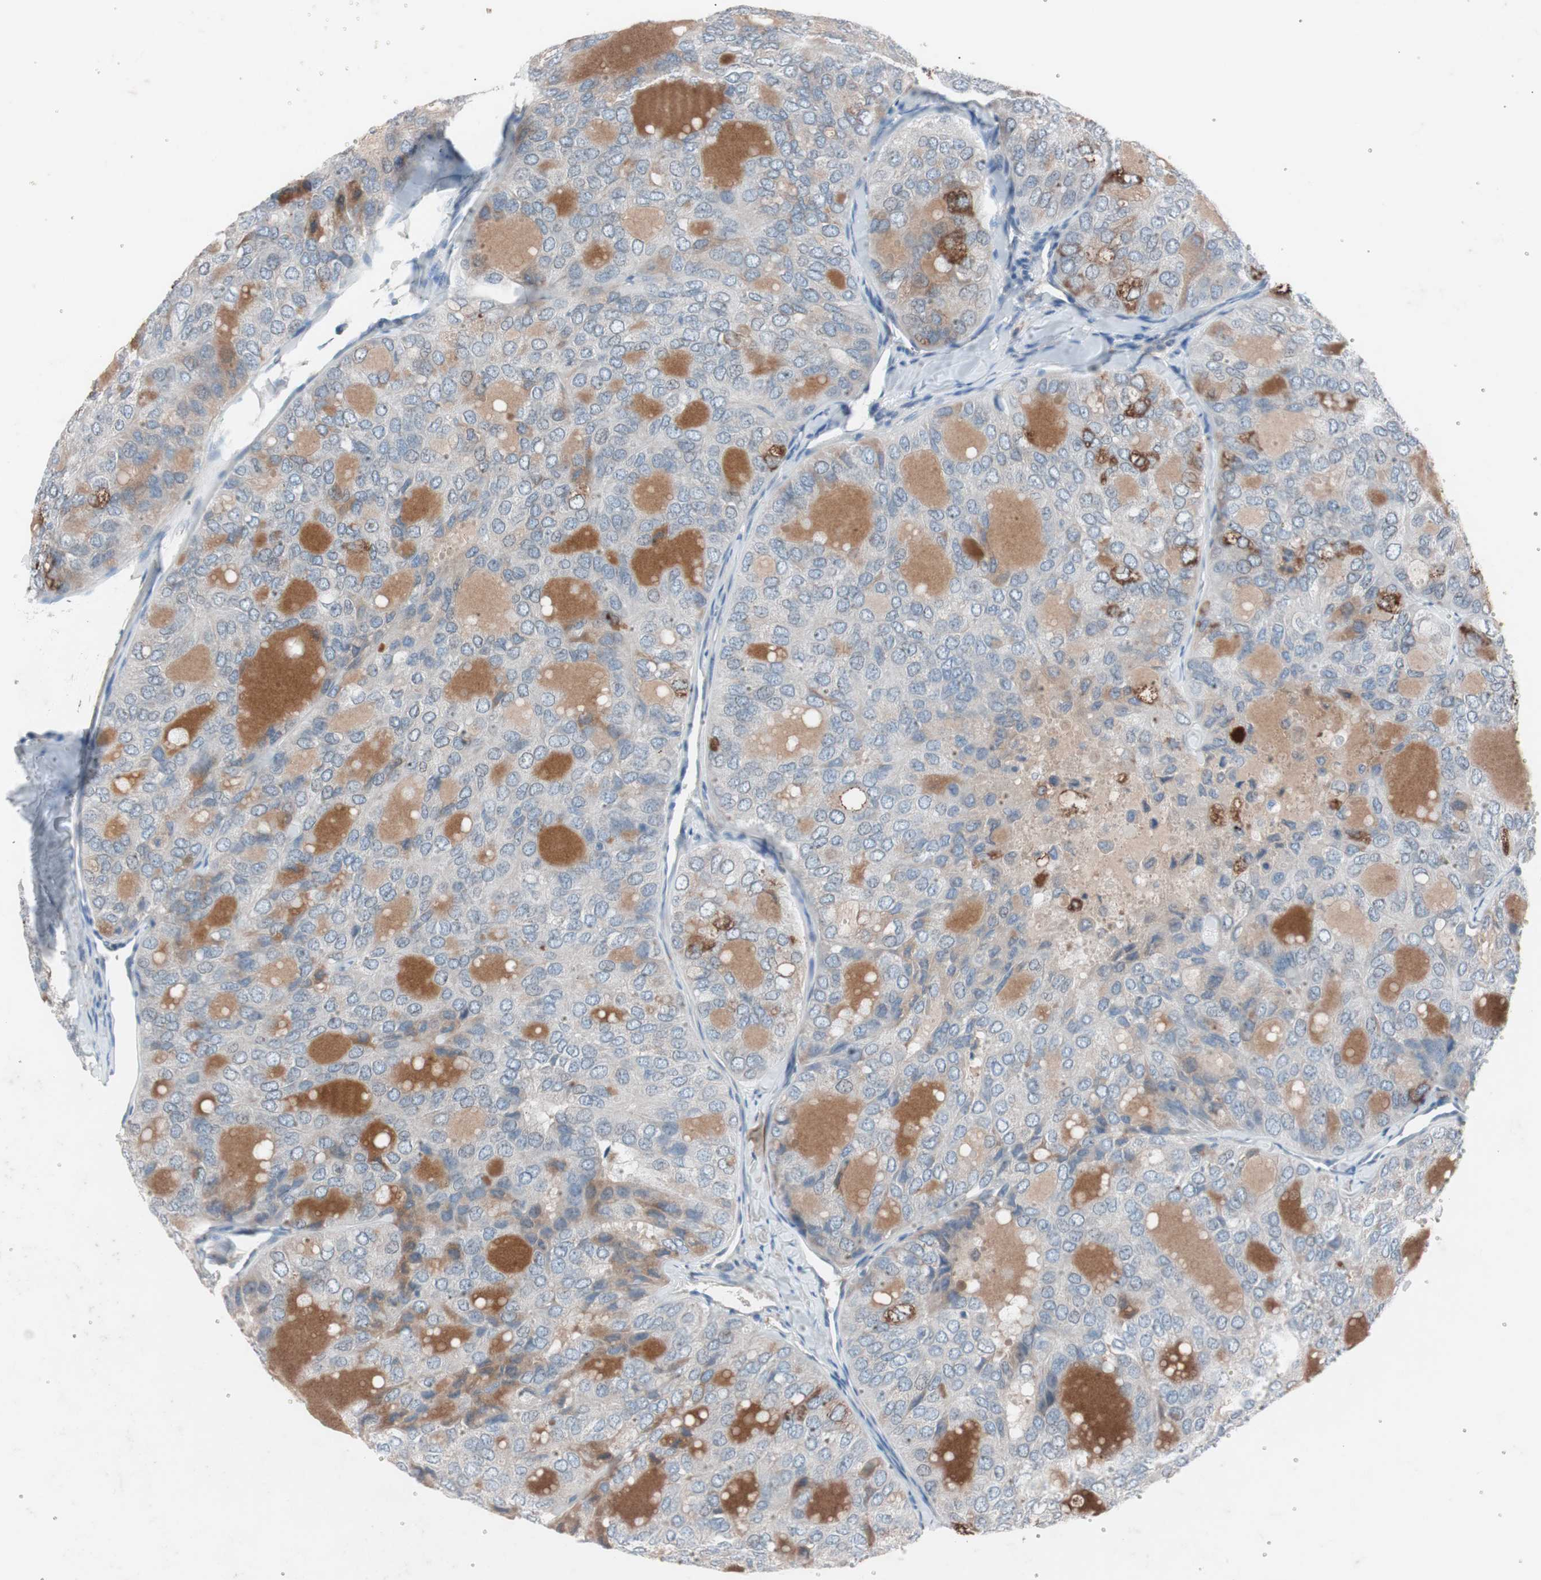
{"staining": {"intensity": "weak", "quantity": "25%-75%", "location": "cytoplasmic/membranous"}, "tissue": "thyroid cancer", "cell_type": "Tumor cells", "image_type": "cancer", "snomed": [{"axis": "morphology", "description": "Follicular adenoma carcinoma, NOS"}, {"axis": "topography", "description": "Thyroid gland"}], "caption": "Immunohistochemistry (DAB (3,3'-diaminobenzidine)) staining of thyroid cancer (follicular adenoma carcinoma) shows weak cytoplasmic/membranous protein staining in approximately 25%-75% of tumor cells. The staining was performed using DAB (3,3'-diaminobenzidine), with brown indicating positive protein expression. Nuclei are stained blue with hematoxylin.", "gene": "GRB7", "patient": {"sex": "male", "age": 75}}